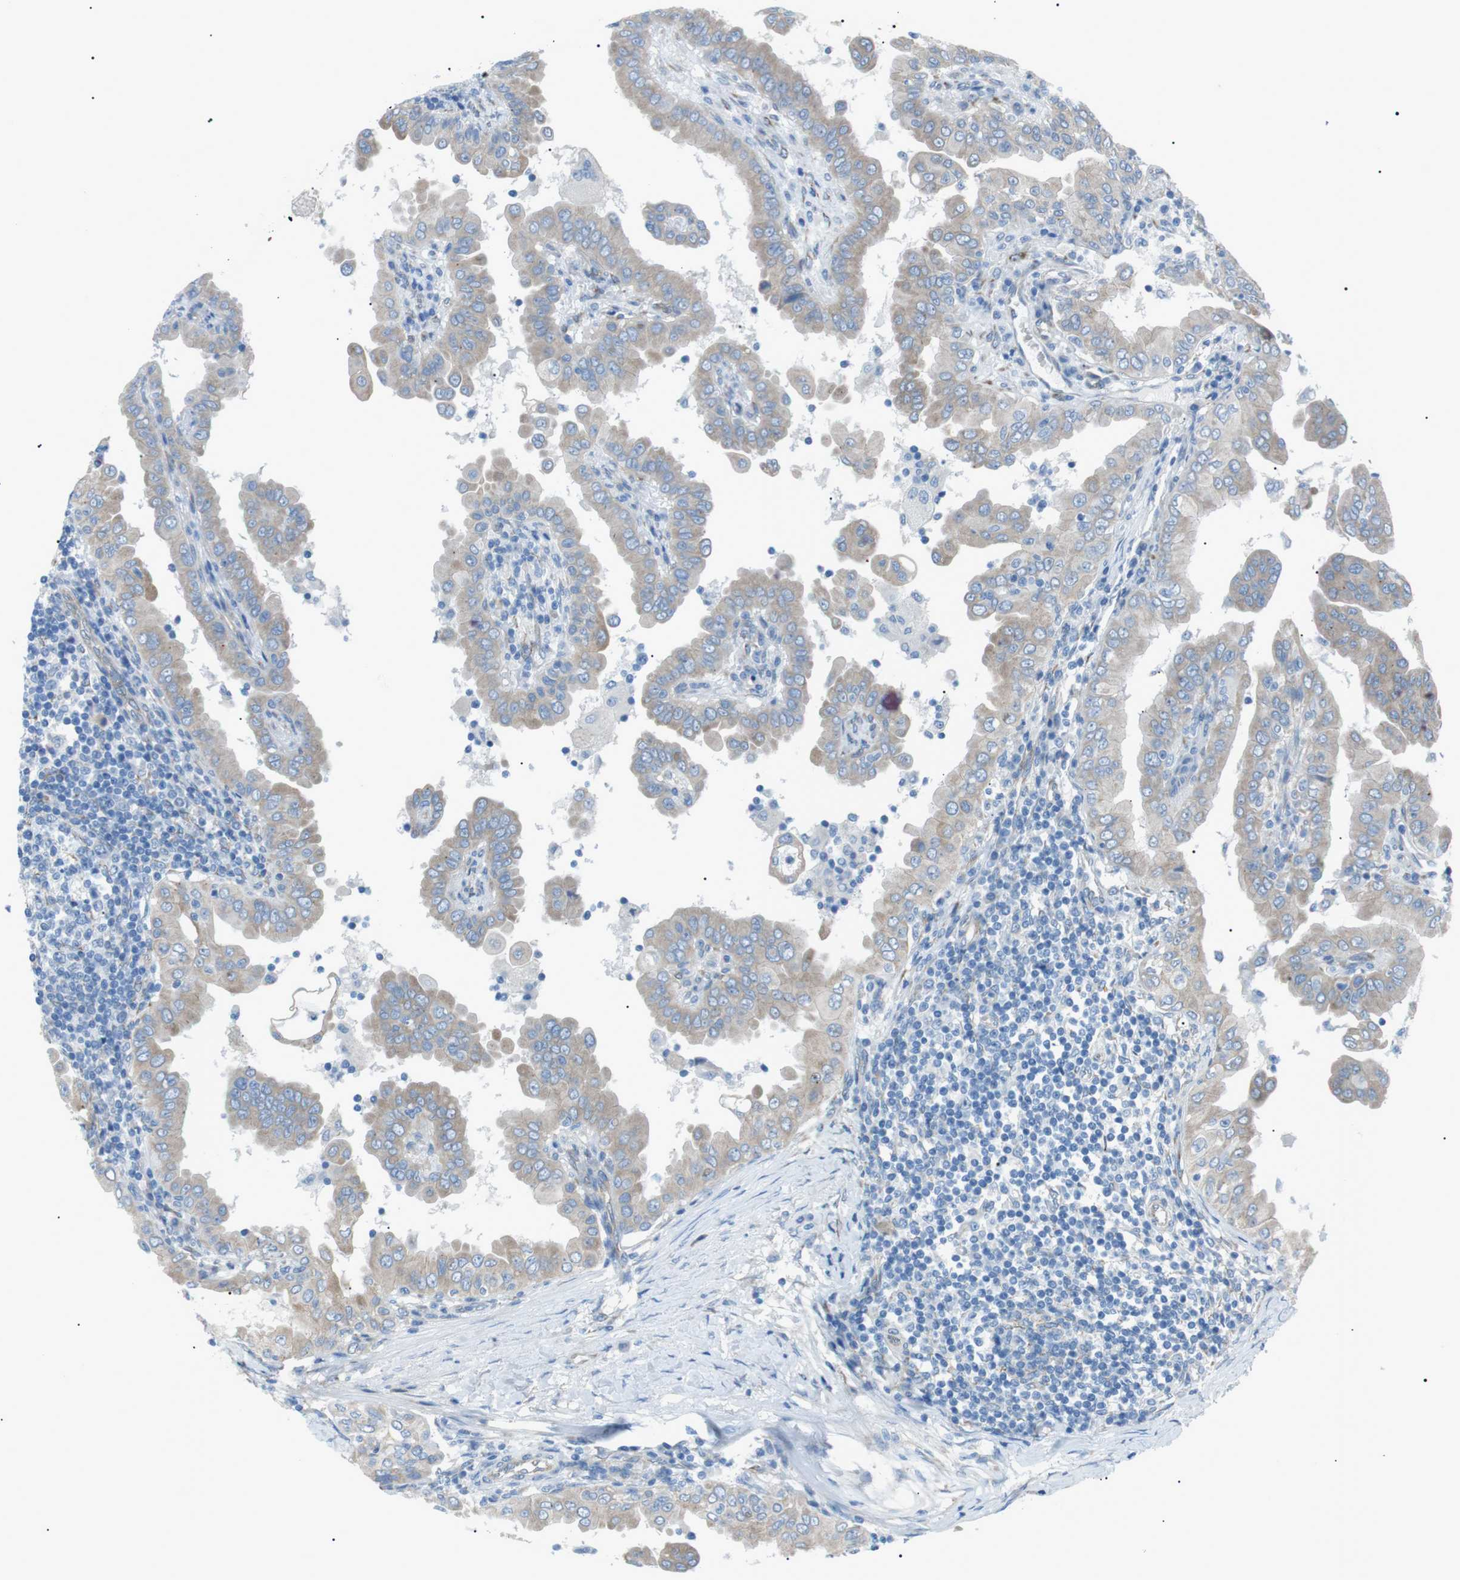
{"staining": {"intensity": "negative", "quantity": "none", "location": "none"}, "tissue": "thyroid cancer", "cell_type": "Tumor cells", "image_type": "cancer", "snomed": [{"axis": "morphology", "description": "Papillary adenocarcinoma, NOS"}, {"axis": "topography", "description": "Thyroid gland"}], "caption": "Image shows no protein positivity in tumor cells of papillary adenocarcinoma (thyroid) tissue.", "gene": "MTARC2", "patient": {"sex": "male", "age": 33}}